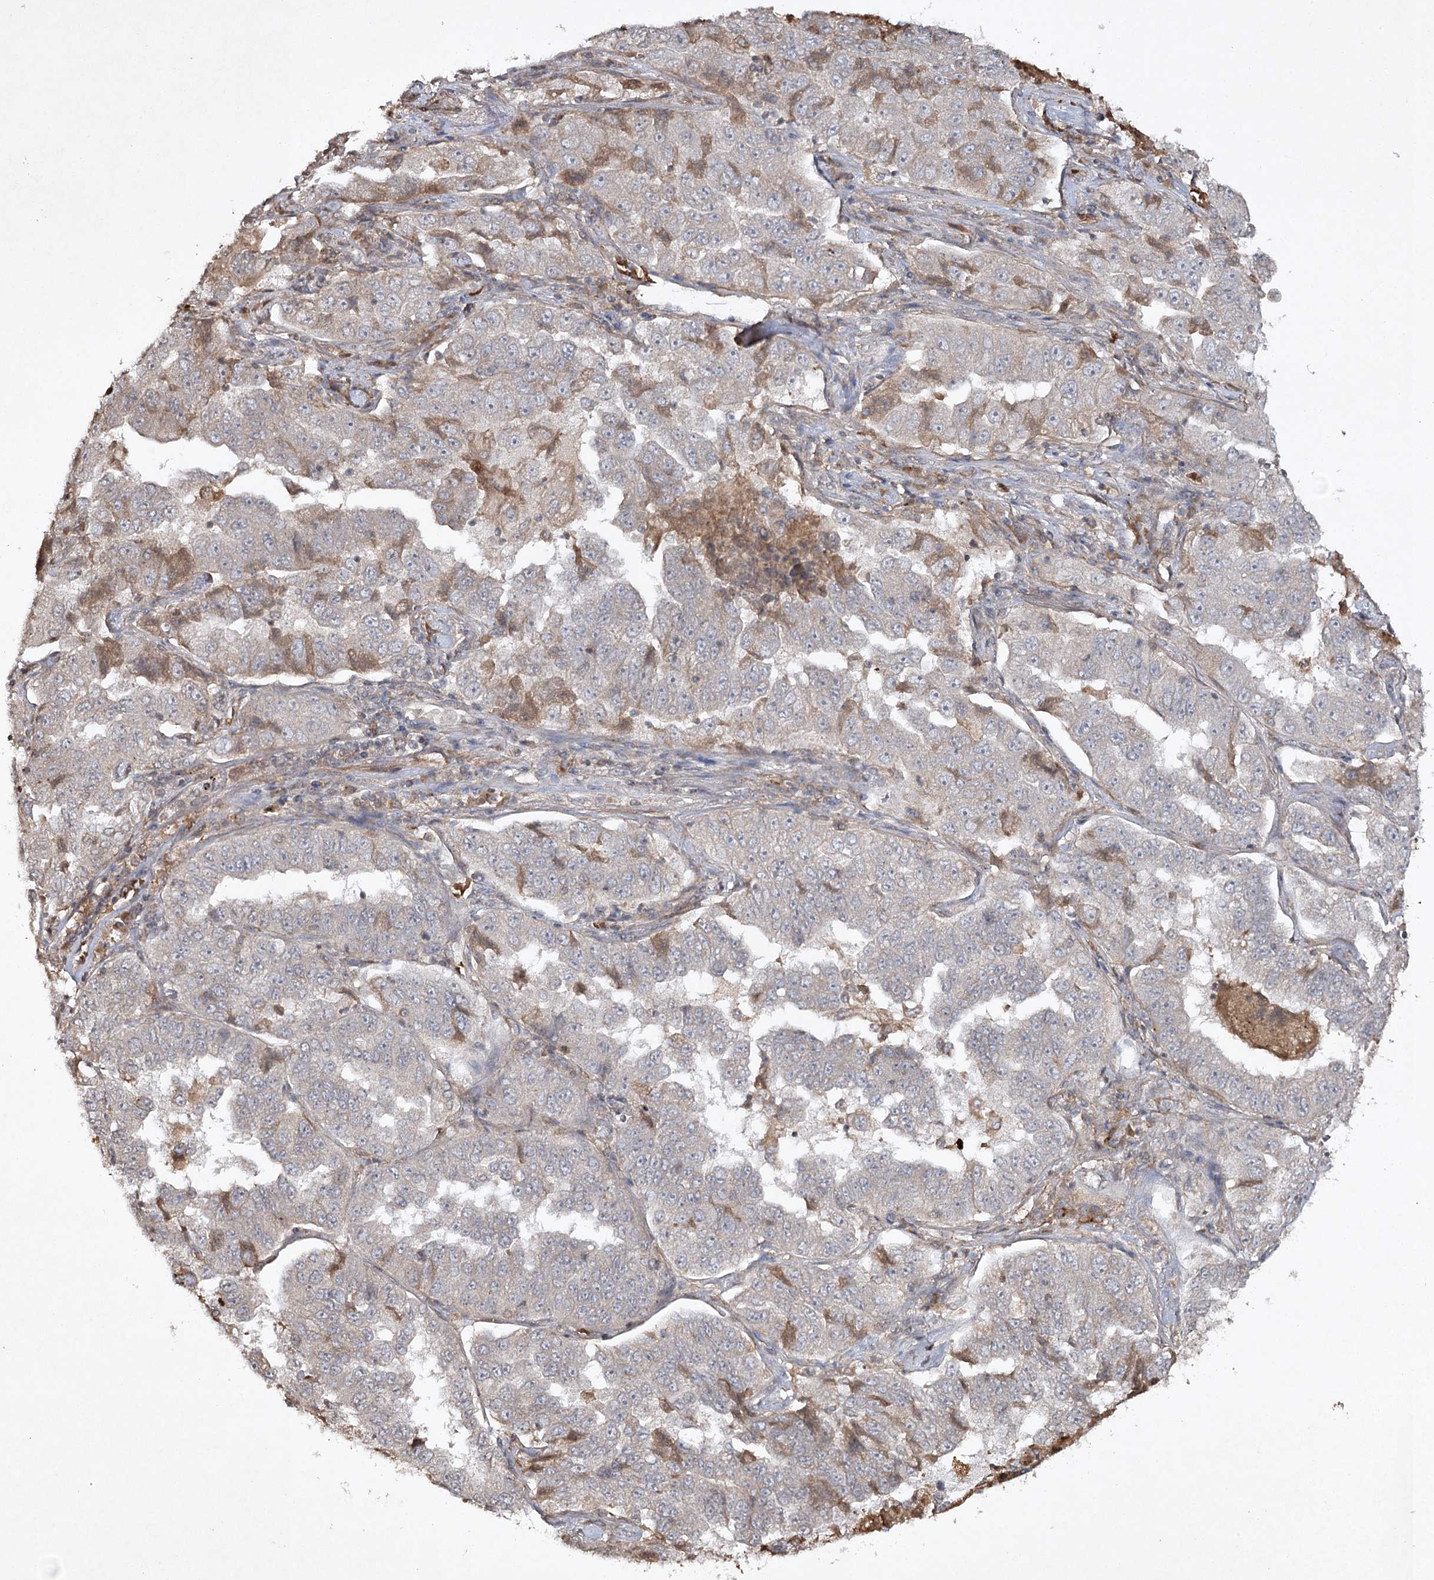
{"staining": {"intensity": "weak", "quantity": "<25%", "location": "cytoplasmic/membranous"}, "tissue": "lung cancer", "cell_type": "Tumor cells", "image_type": "cancer", "snomed": [{"axis": "morphology", "description": "Adenocarcinoma, NOS"}, {"axis": "topography", "description": "Lung"}], "caption": "An image of human lung adenocarcinoma is negative for staining in tumor cells.", "gene": "CYP2B6", "patient": {"sex": "female", "age": 51}}